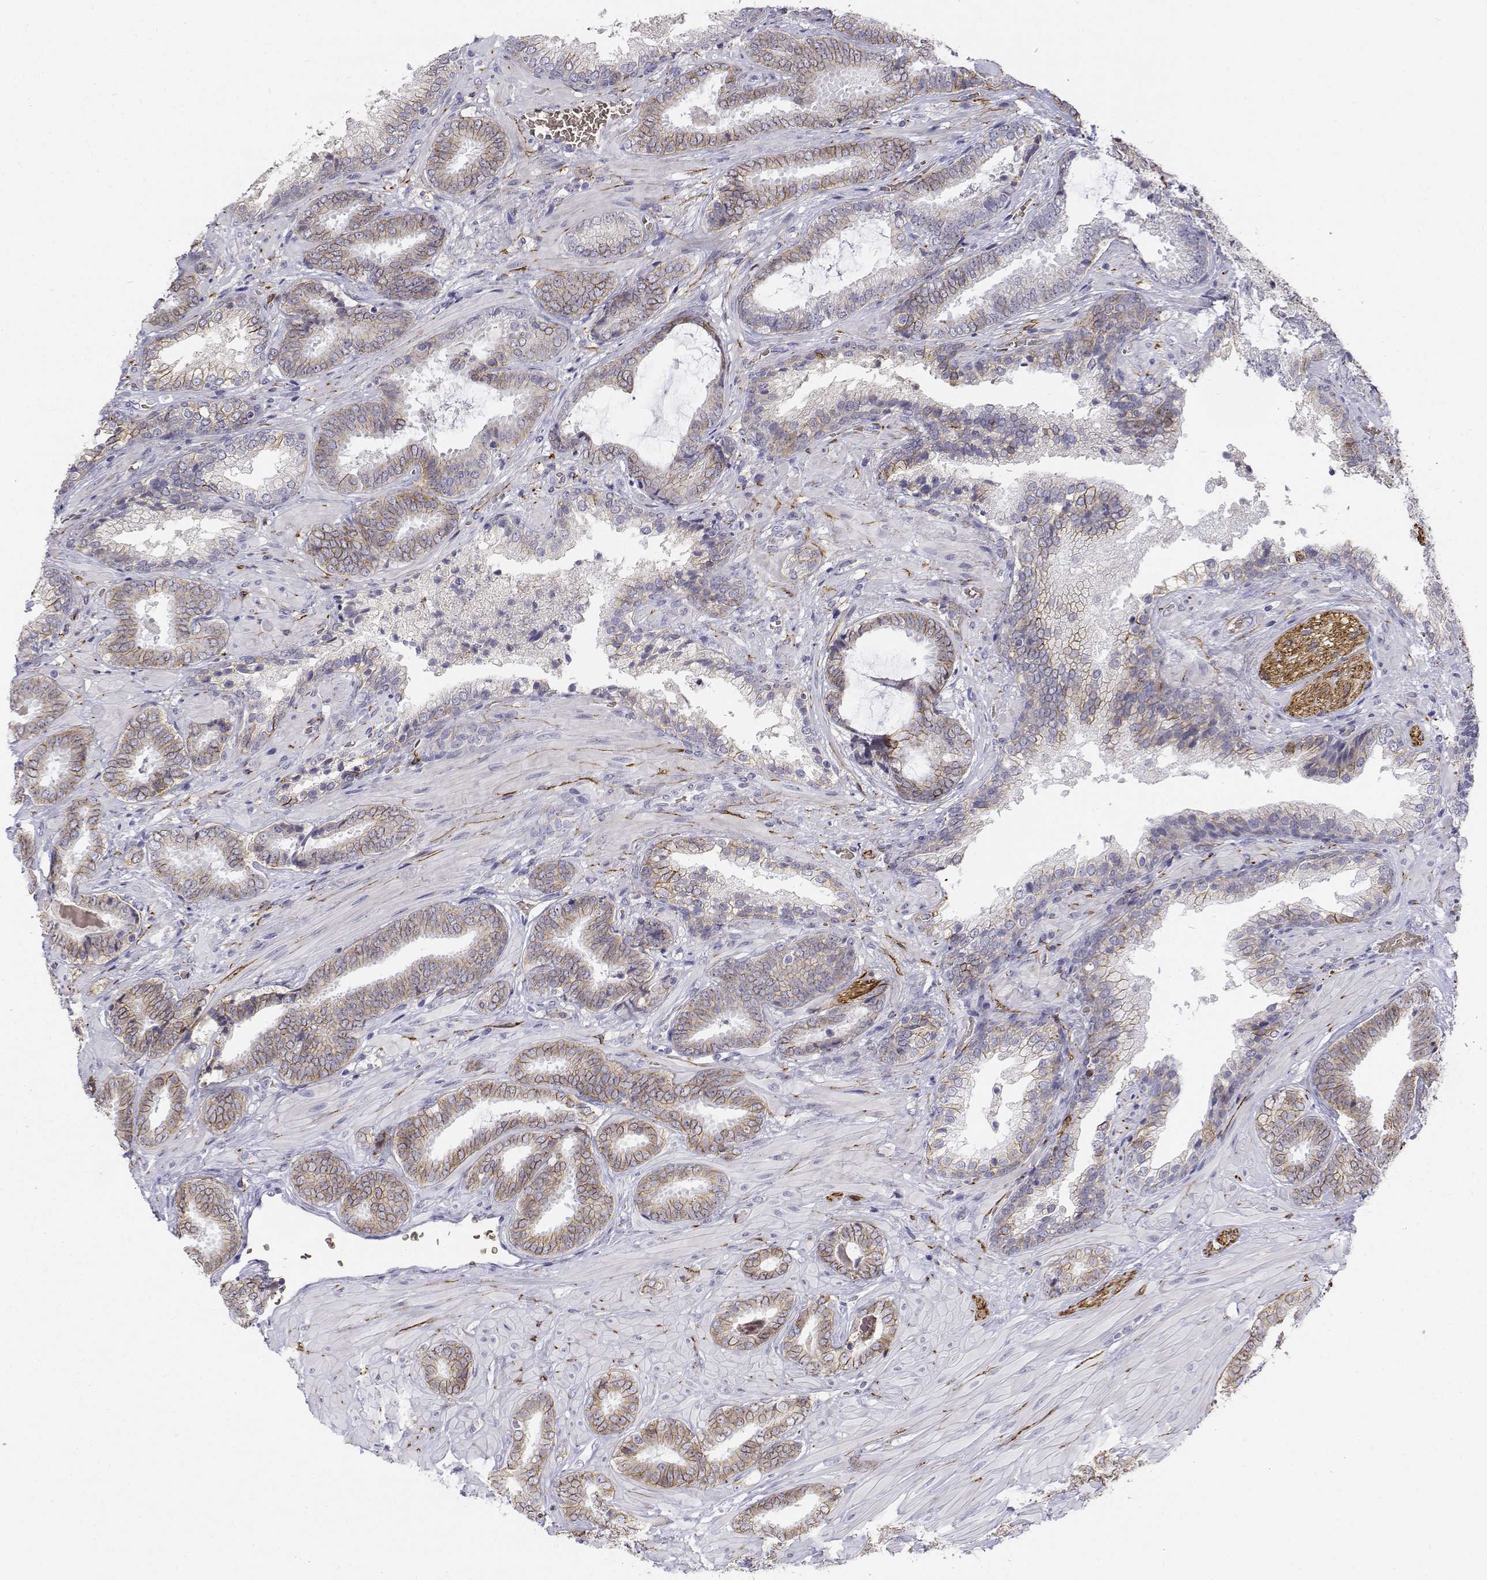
{"staining": {"intensity": "weak", "quantity": "25%-75%", "location": "cytoplasmic/membranous"}, "tissue": "prostate cancer", "cell_type": "Tumor cells", "image_type": "cancer", "snomed": [{"axis": "morphology", "description": "Adenocarcinoma, Low grade"}, {"axis": "topography", "description": "Prostate"}], "caption": "This is a histology image of IHC staining of adenocarcinoma (low-grade) (prostate), which shows weak positivity in the cytoplasmic/membranous of tumor cells.", "gene": "CADM1", "patient": {"sex": "male", "age": 61}}